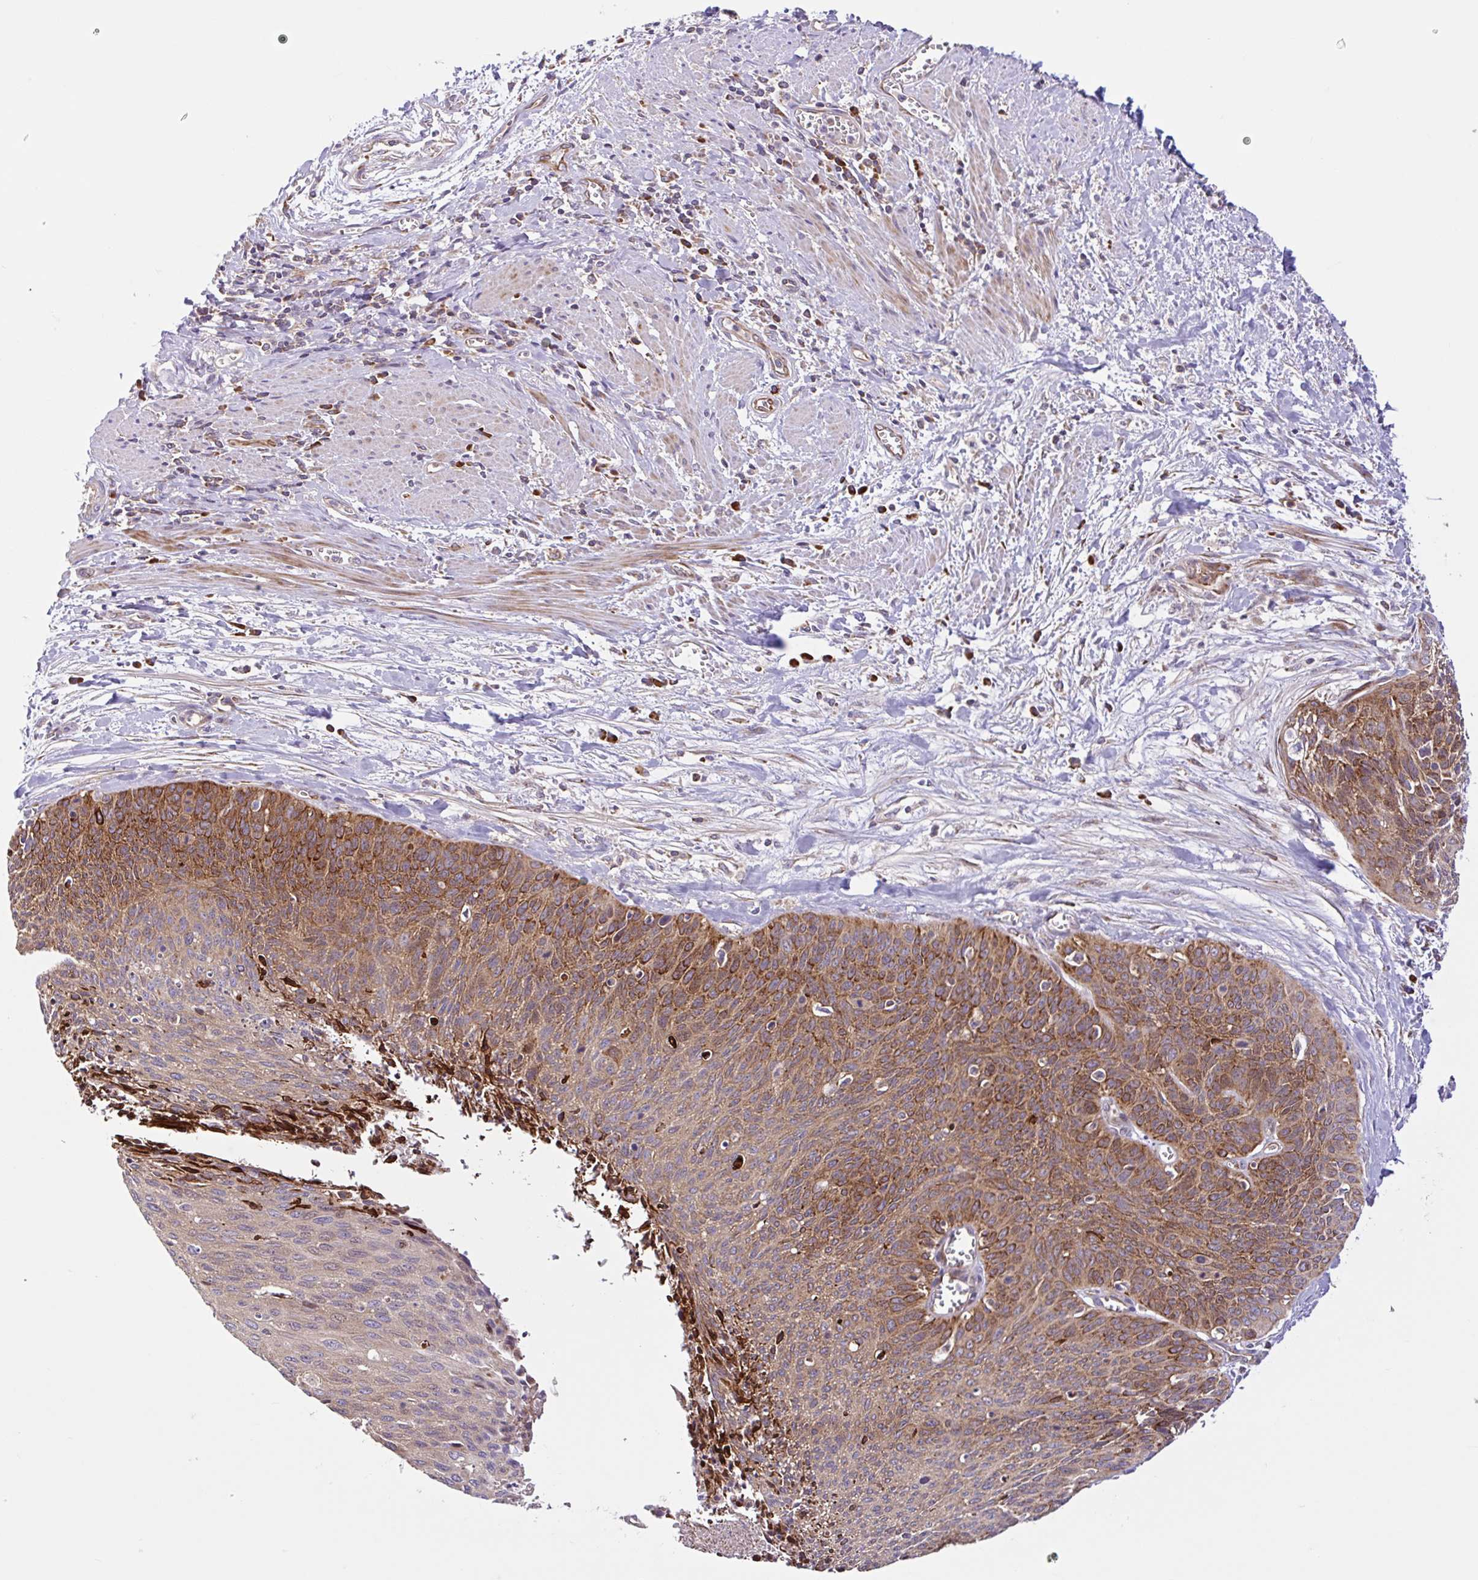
{"staining": {"intensity": "moderate", "quantity": ">75%", "location": "cytoplasmic/membranous"}, "tissue": "cervical cancer", "cell_type": "Tumor cells", "image_type": "cancer", "snomed": [{"axis": "morphology", "description": "Squamous cell carcinoma, NOS"}, {"axis": "topography", "description": "Cervix"}], "caption": "A high-resolution image shows IHC staining of cervical cancer (squamous cell carcinoma), which reveals moderate cytoplasmic/membranous staining in approximately >75% of tumor cells.", "gene": "NTPCR", "patient": {"sex": "female", "age": 55}}